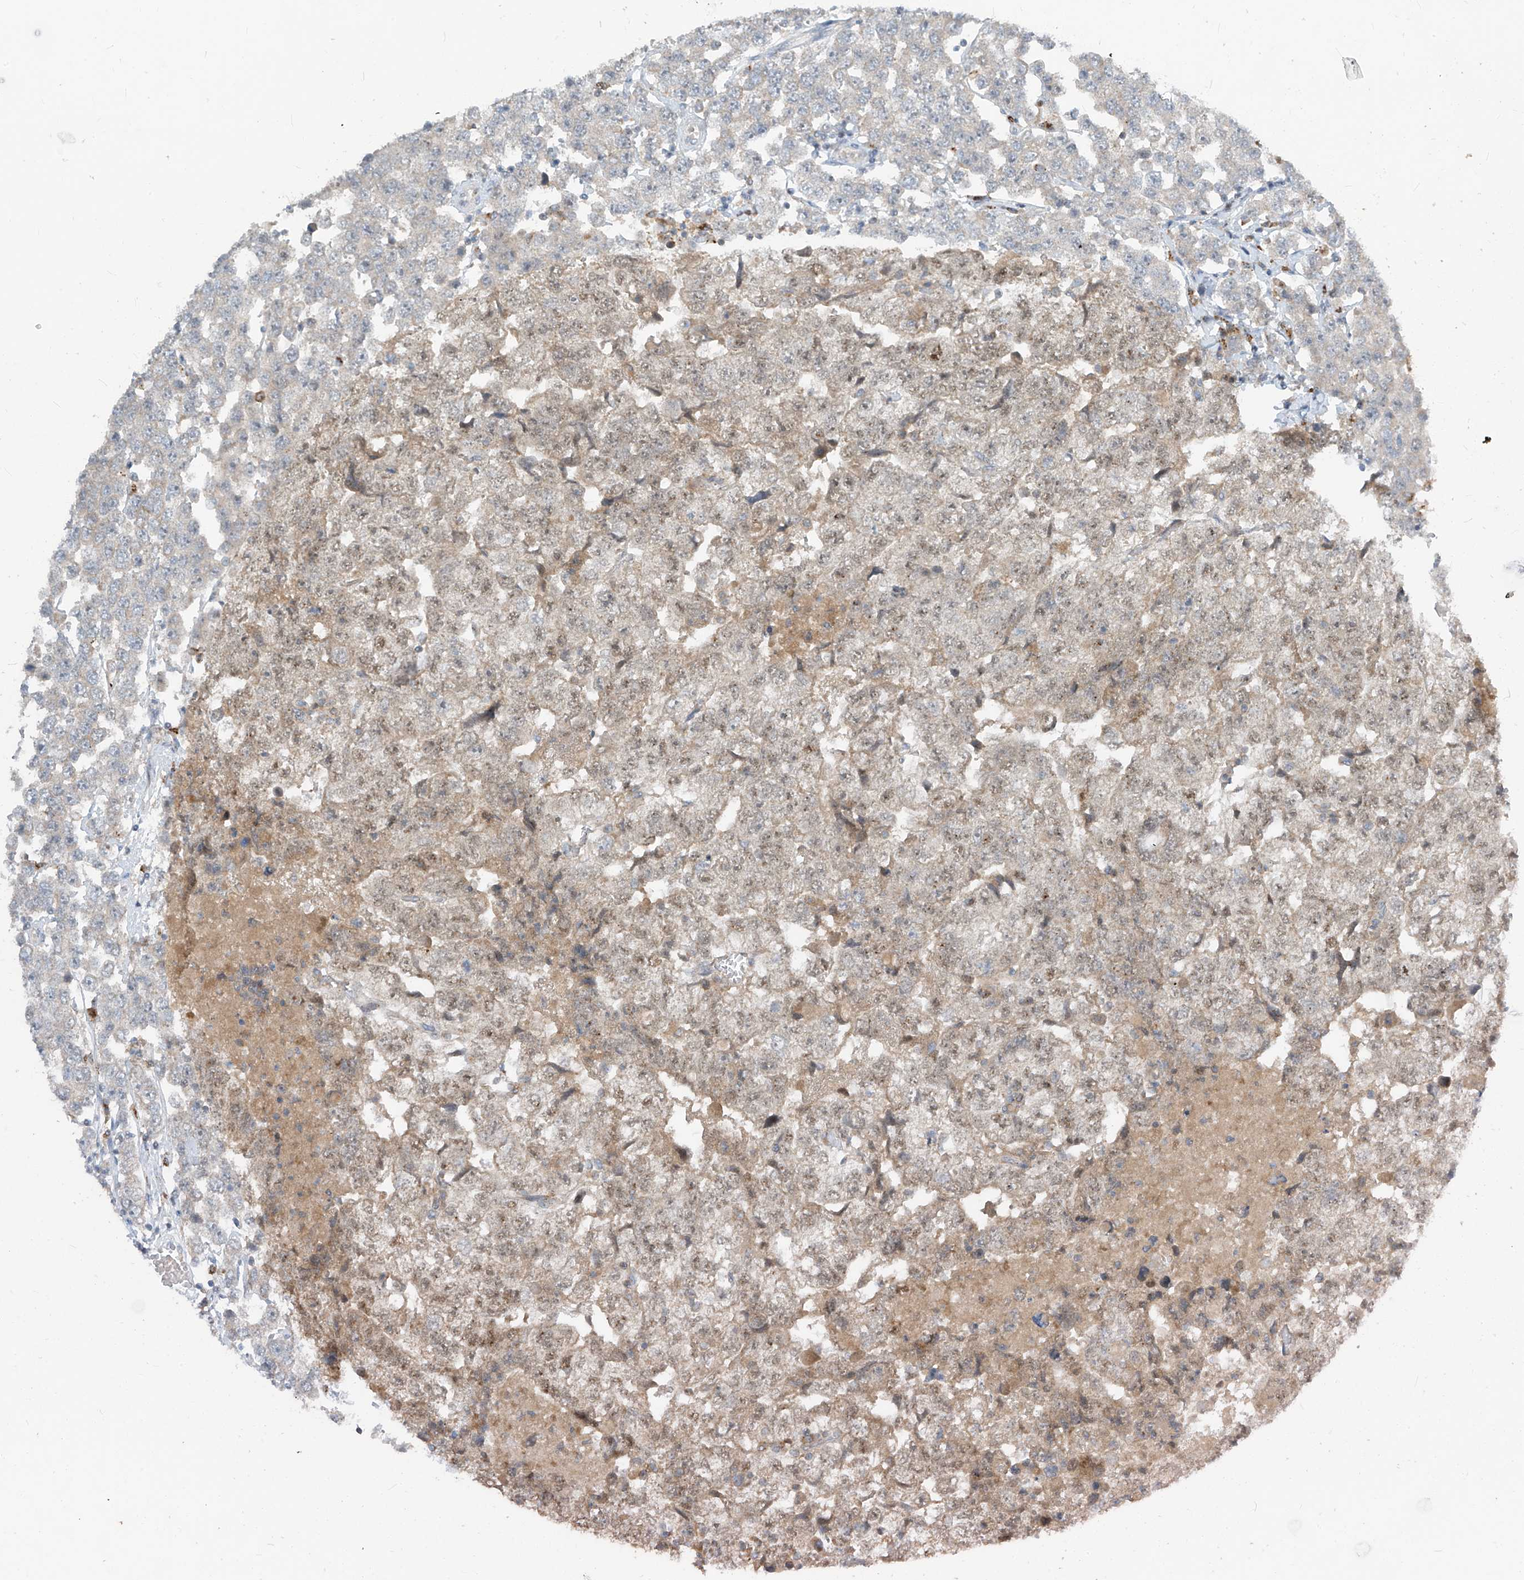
{"staining": {"intensity": "weak", "quantity": "<25%", "location": "cytoplasmic/membranous"}, "tissue": "testis cancer", "cell_type": "Tumor cells", "image_type": "cancer", "snomed": [{"axis": "morphology", "description": "Carcinoma, Embryonal, NOS"}, {"axis": "topography", "description": "Testis"}], "caption": "This is a photomicrograph of IHC staining of testis embryonal carcinoma, which shows no positivity in tumor cells.", "gene": "PARVG", "patient": {"sex": "male", "age": 36}}